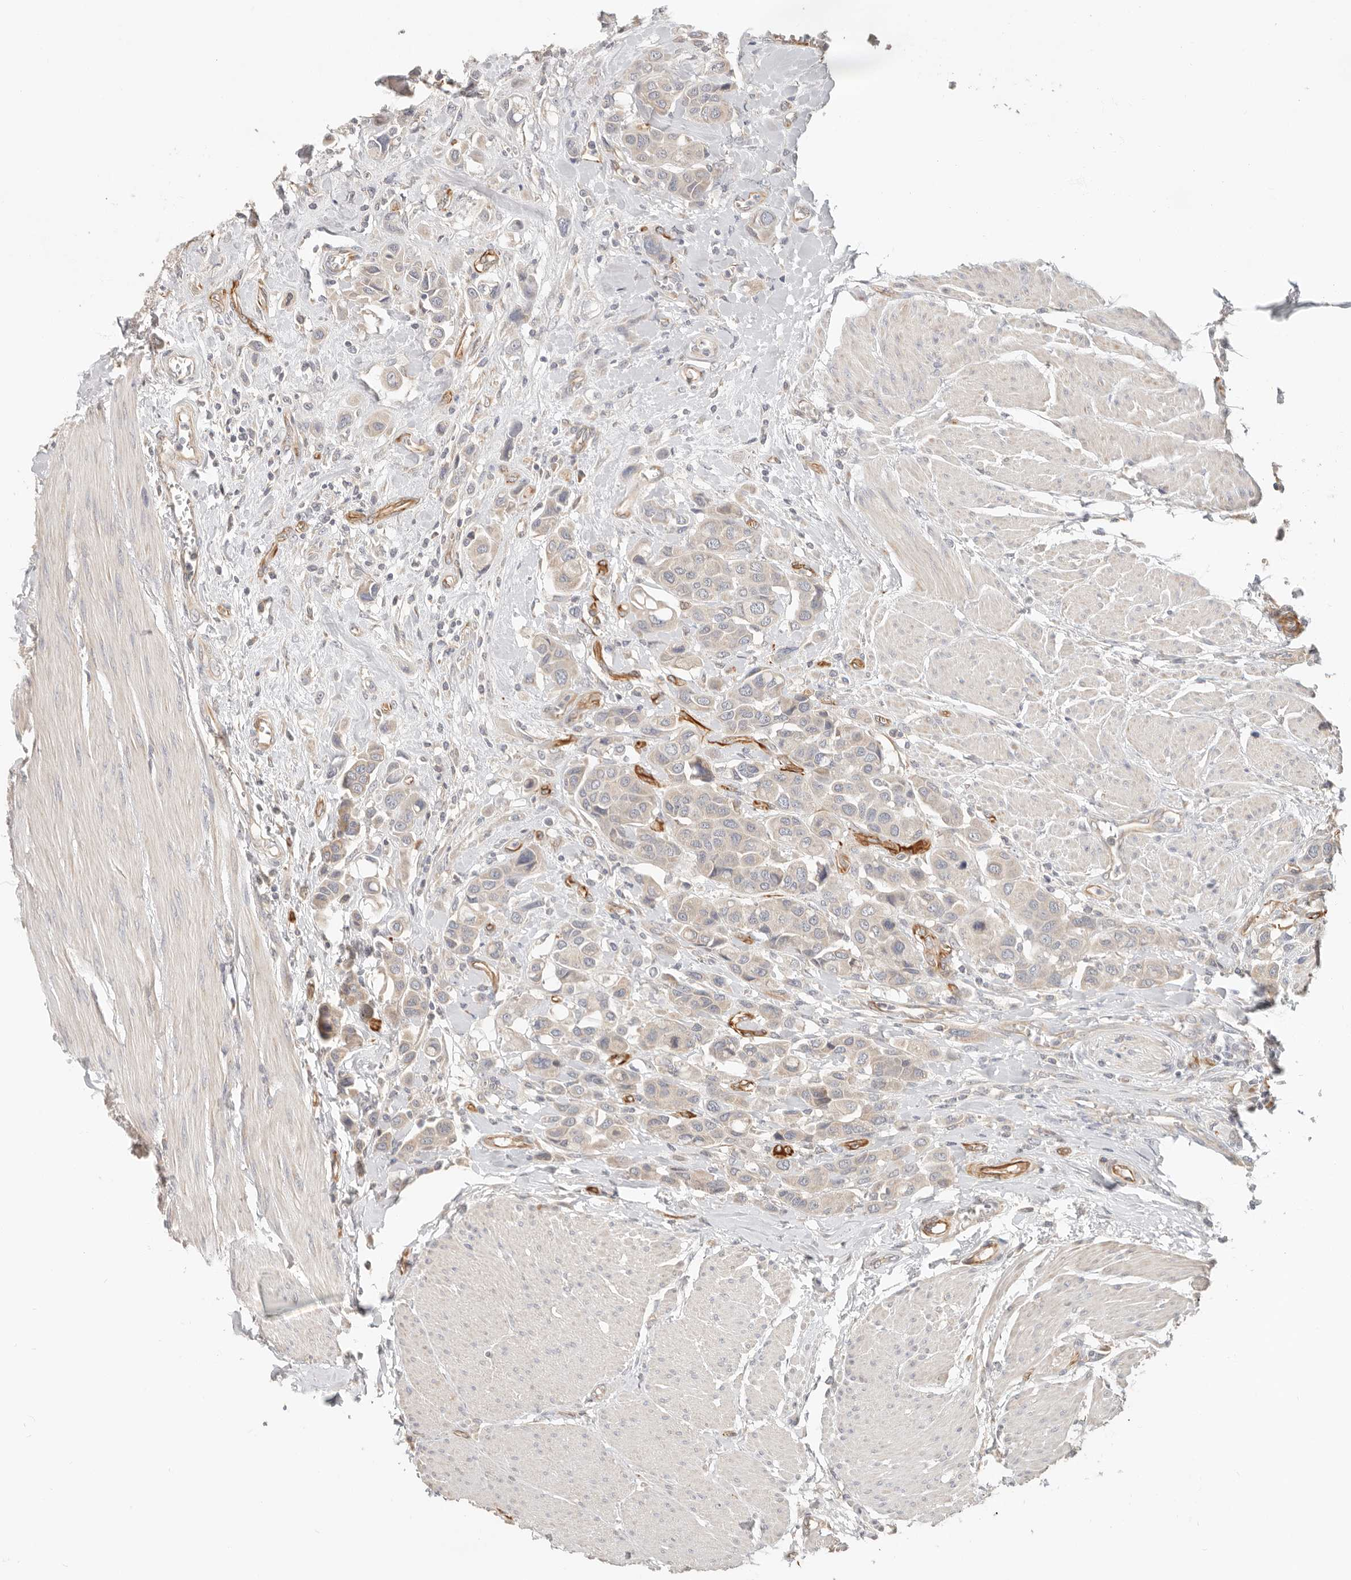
{"staining": {"intensity": "negative", "quantity": "none", "location": "none"}, "tissue": "urothelial cancer", "cell_type": "Tumor cells", "image_type": "cancer", "snomed": [{"axis": "morphology", "description": "Urothelial carcinoma, High grade"}, {"axis": "topography", "description": "Urinary bladder"}], "caption": "Immunohistochemistry of human high-grade urothelial carcinoma displays no staining in tumor cells. (DAB immunohistochemistry visualized using brightfield microscopy, high magnification).", "gene": "SPRING1", "patient": {"sex": "male", "age": 50}}